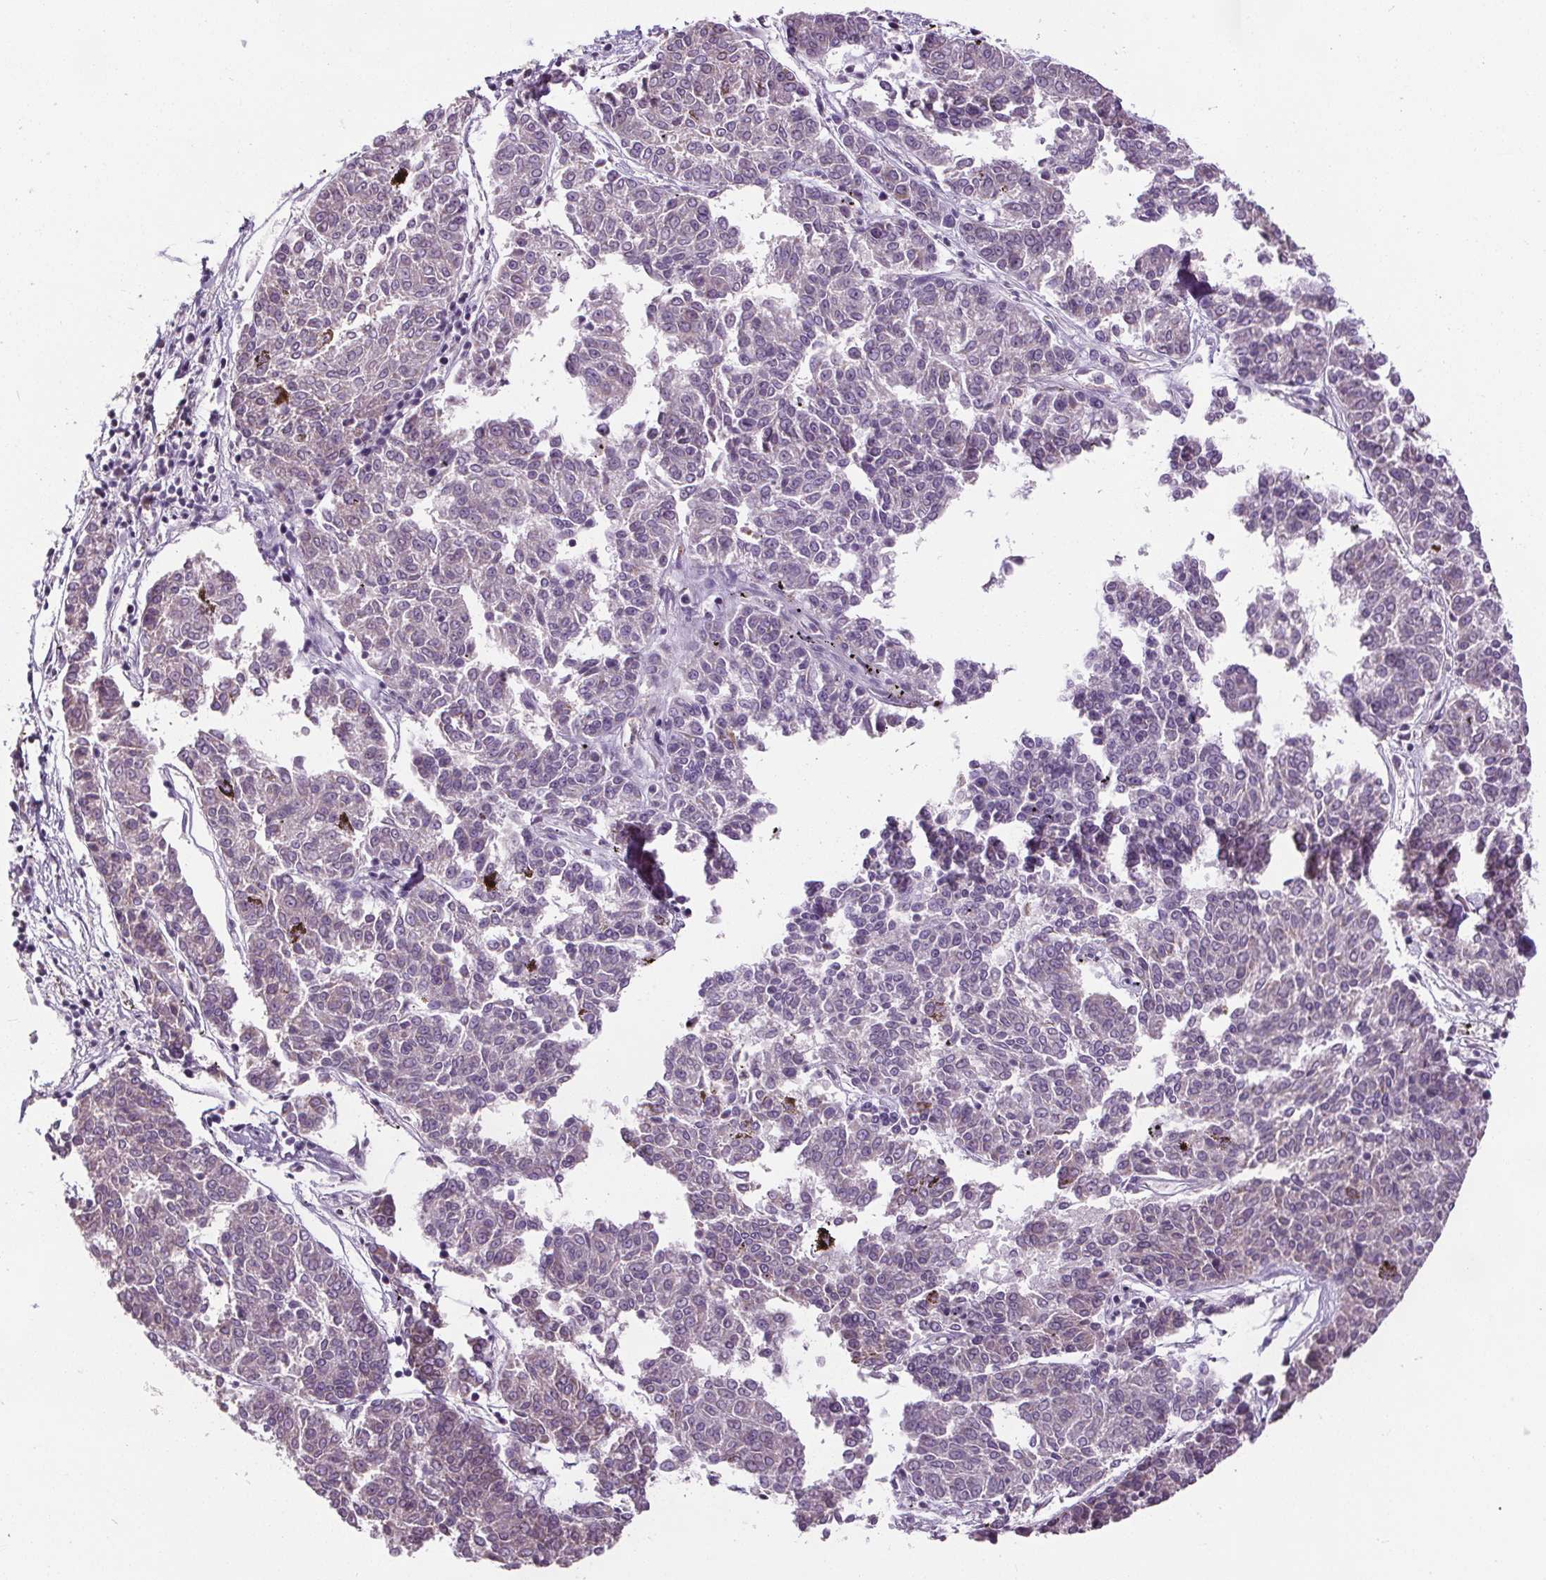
{"staining": {"intensity": "negative", "quantity": "none", "location": "none"}, "tissue": "melanoma", "cell_type": "Tumor cells", "image_type": "cancer", "snomed": [{"axis": "morphology", "description": "Malignant melanoma, NOS"}, {"axis": "topography", "description": "Skin"}], "caption": "Tumor cells are negative for brown protein staining in melanoma.", "gene": "SLC2A9", "patient": {"sex": "female", "age": 72}}